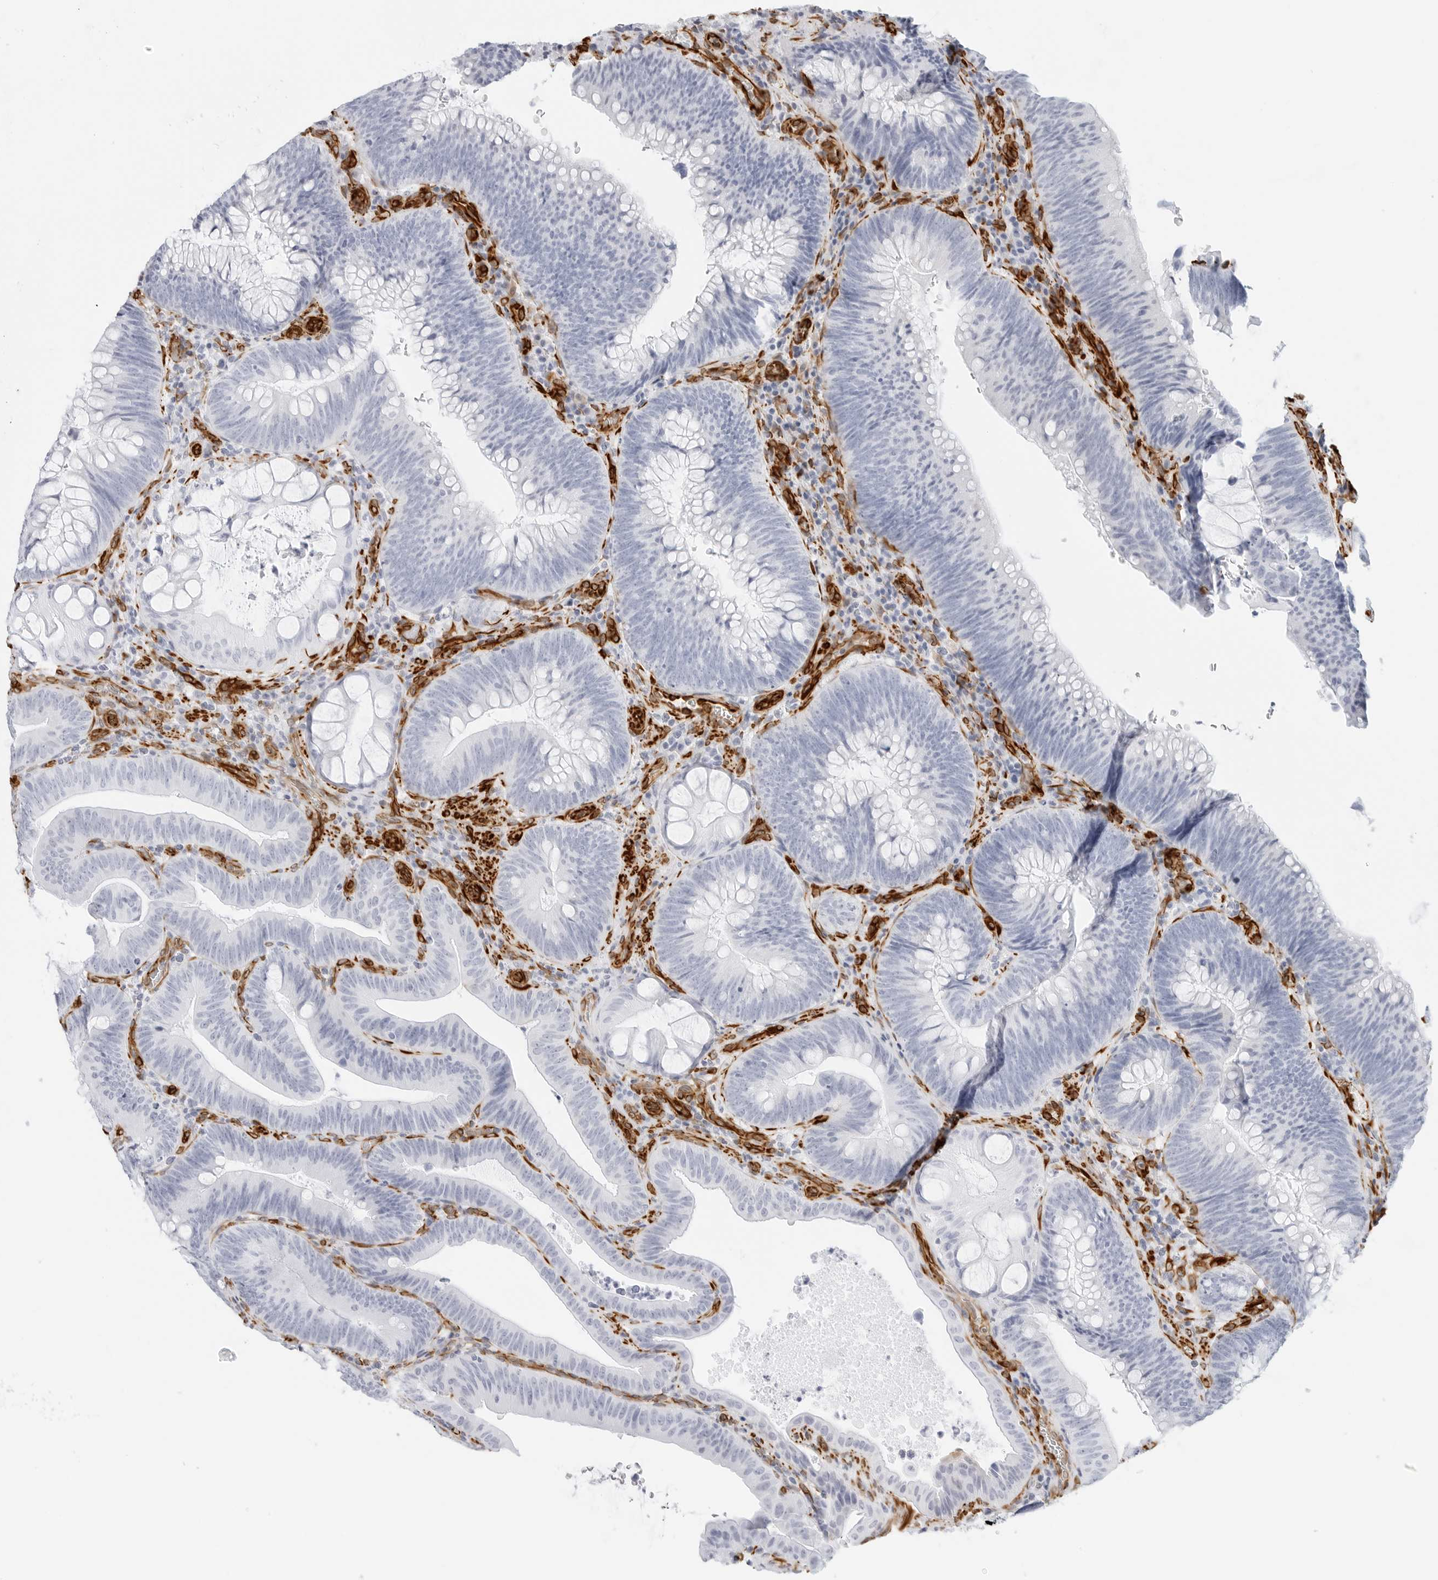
{"staining": {"intensity": "negative", "quantity": "none", "location": "none"}, "tissue": "colorectal cancer", "cell_type": "Tumor cells", "image_type": "cancer", "snomed": [{"axis": "morphology", "description": "Normal tissue, NOS"}, {"axis": "topography", "description": "Colon"}], "caption": "Colorectal cancer was stained to show a protein in brown. There is no significant positivity in tumor cells.", "gene": "NES", "patient": {"sex": "female", "age": 82}}